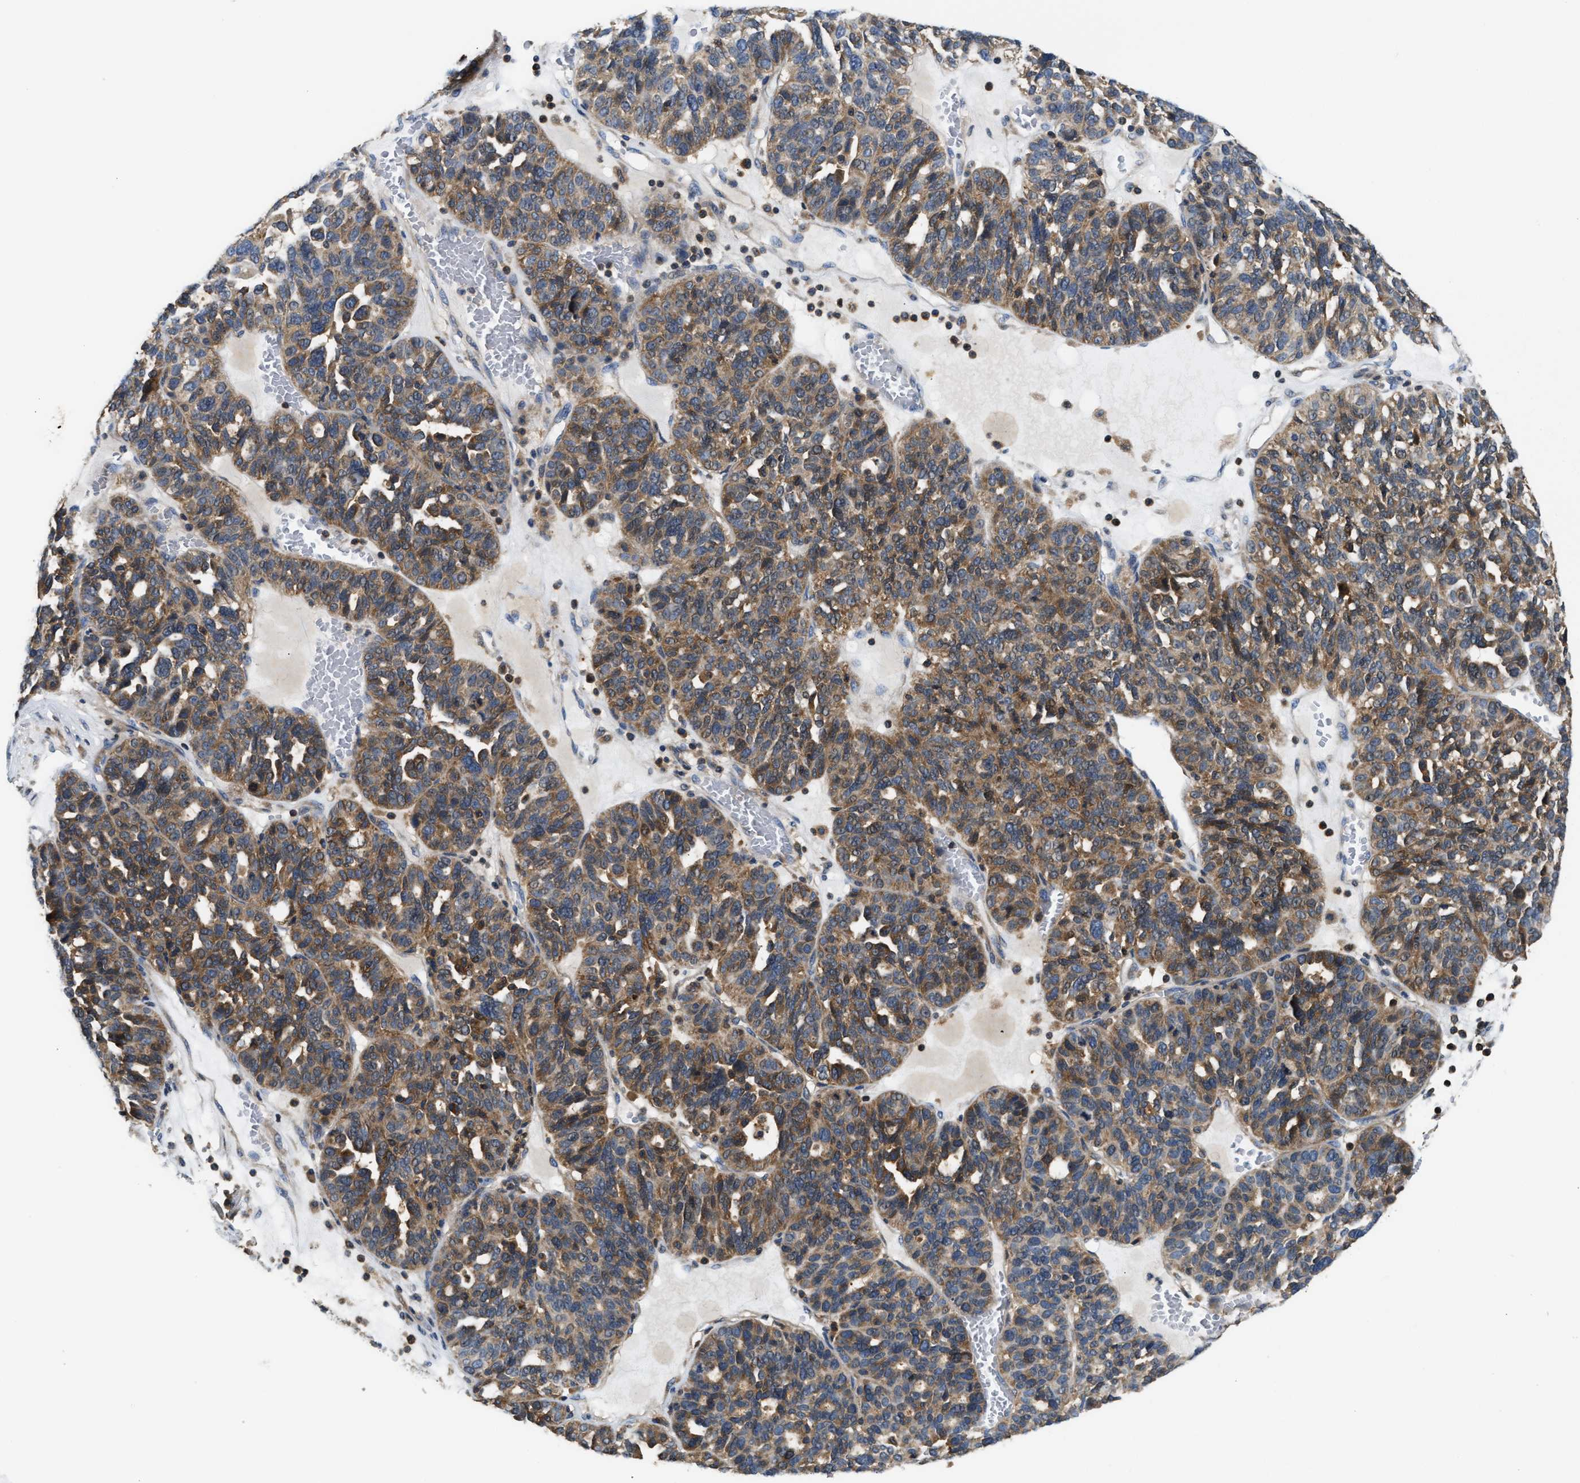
{"staining": {"intensity": "moderate", "quantity": "25%-75%", "location": "cytoplasmic/membranous"}, "tissue": "ovarian cancer", "cell_type": "Tumor cells", "image_type": "cancer", "snomed": [{"axis": "morphology", "description": "Cystadenocarcinoma, serous, NOS"}, {"axis": "topography", "description": "Ovary"}], "caption": "Ovarian cancer (serous cystadenocarcinoma) tissue displays moderate cytoplasmic/membranous positivity in about 25%-75% of tumor cells, visualized by immunohistochemistry.", "gene": "CCM2", "patient": {"sex": "female", "age": 59}}